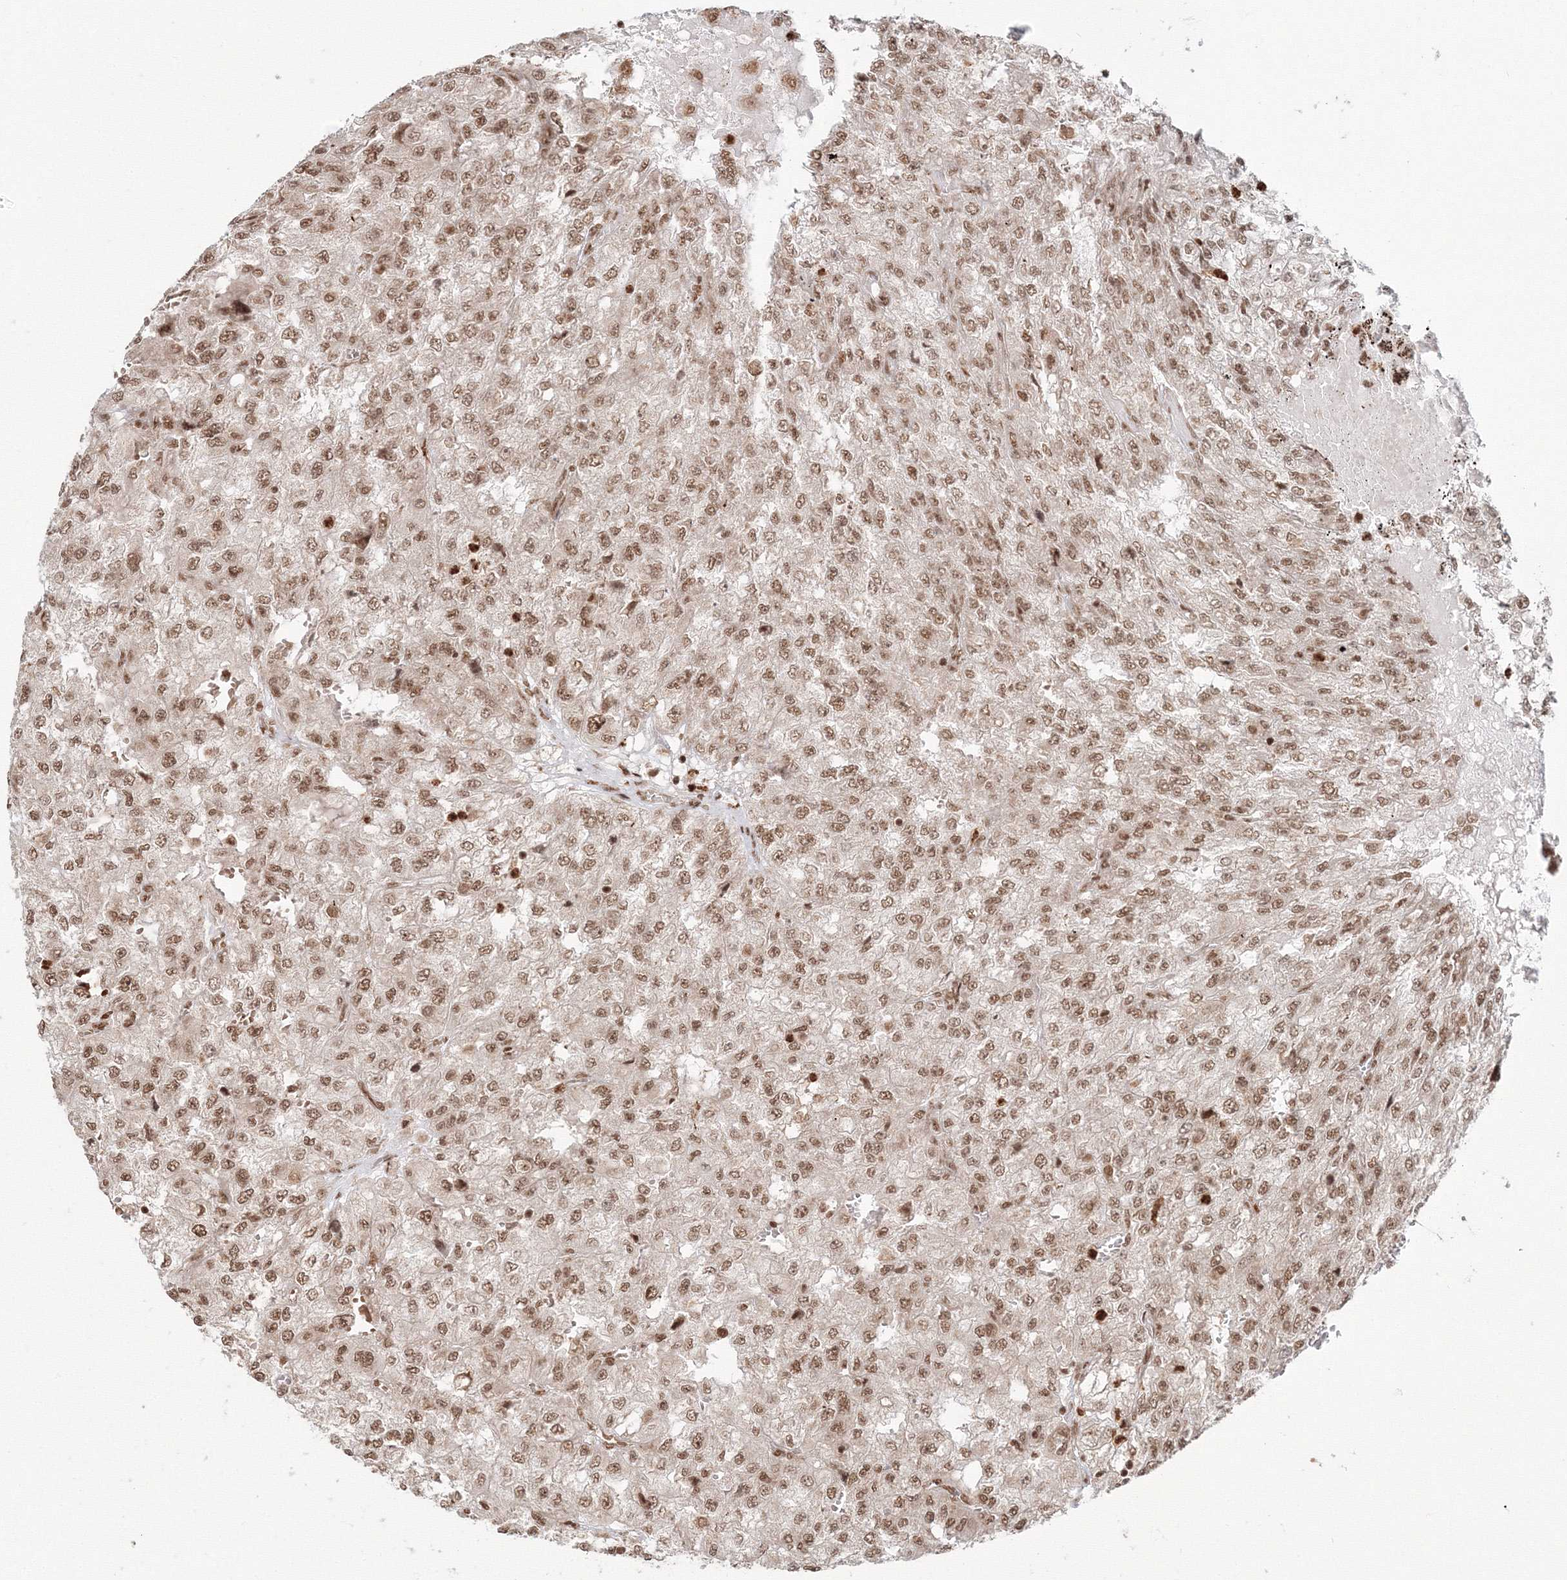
{"staining": {"intensity": "moderate", "quantity": ">75%", "location": "nuclear"}, "tissue": "renal cancer", "cell_type": "Tumor cells", "image_type": "cancer", "snomed": [{"axis": "morphology", "description": "Adenocarcinoma, NOS"}, {"axis": "topography", "description": "Kidney"}], "caption": "The histopathology image shows staining of renal cancer (adenocarcinoma), revealing moderate nuclear protein positivity (brown color) within tumor cells.", "gene": "KIF20A", "patient": {"sex": "female", "age": 54}}